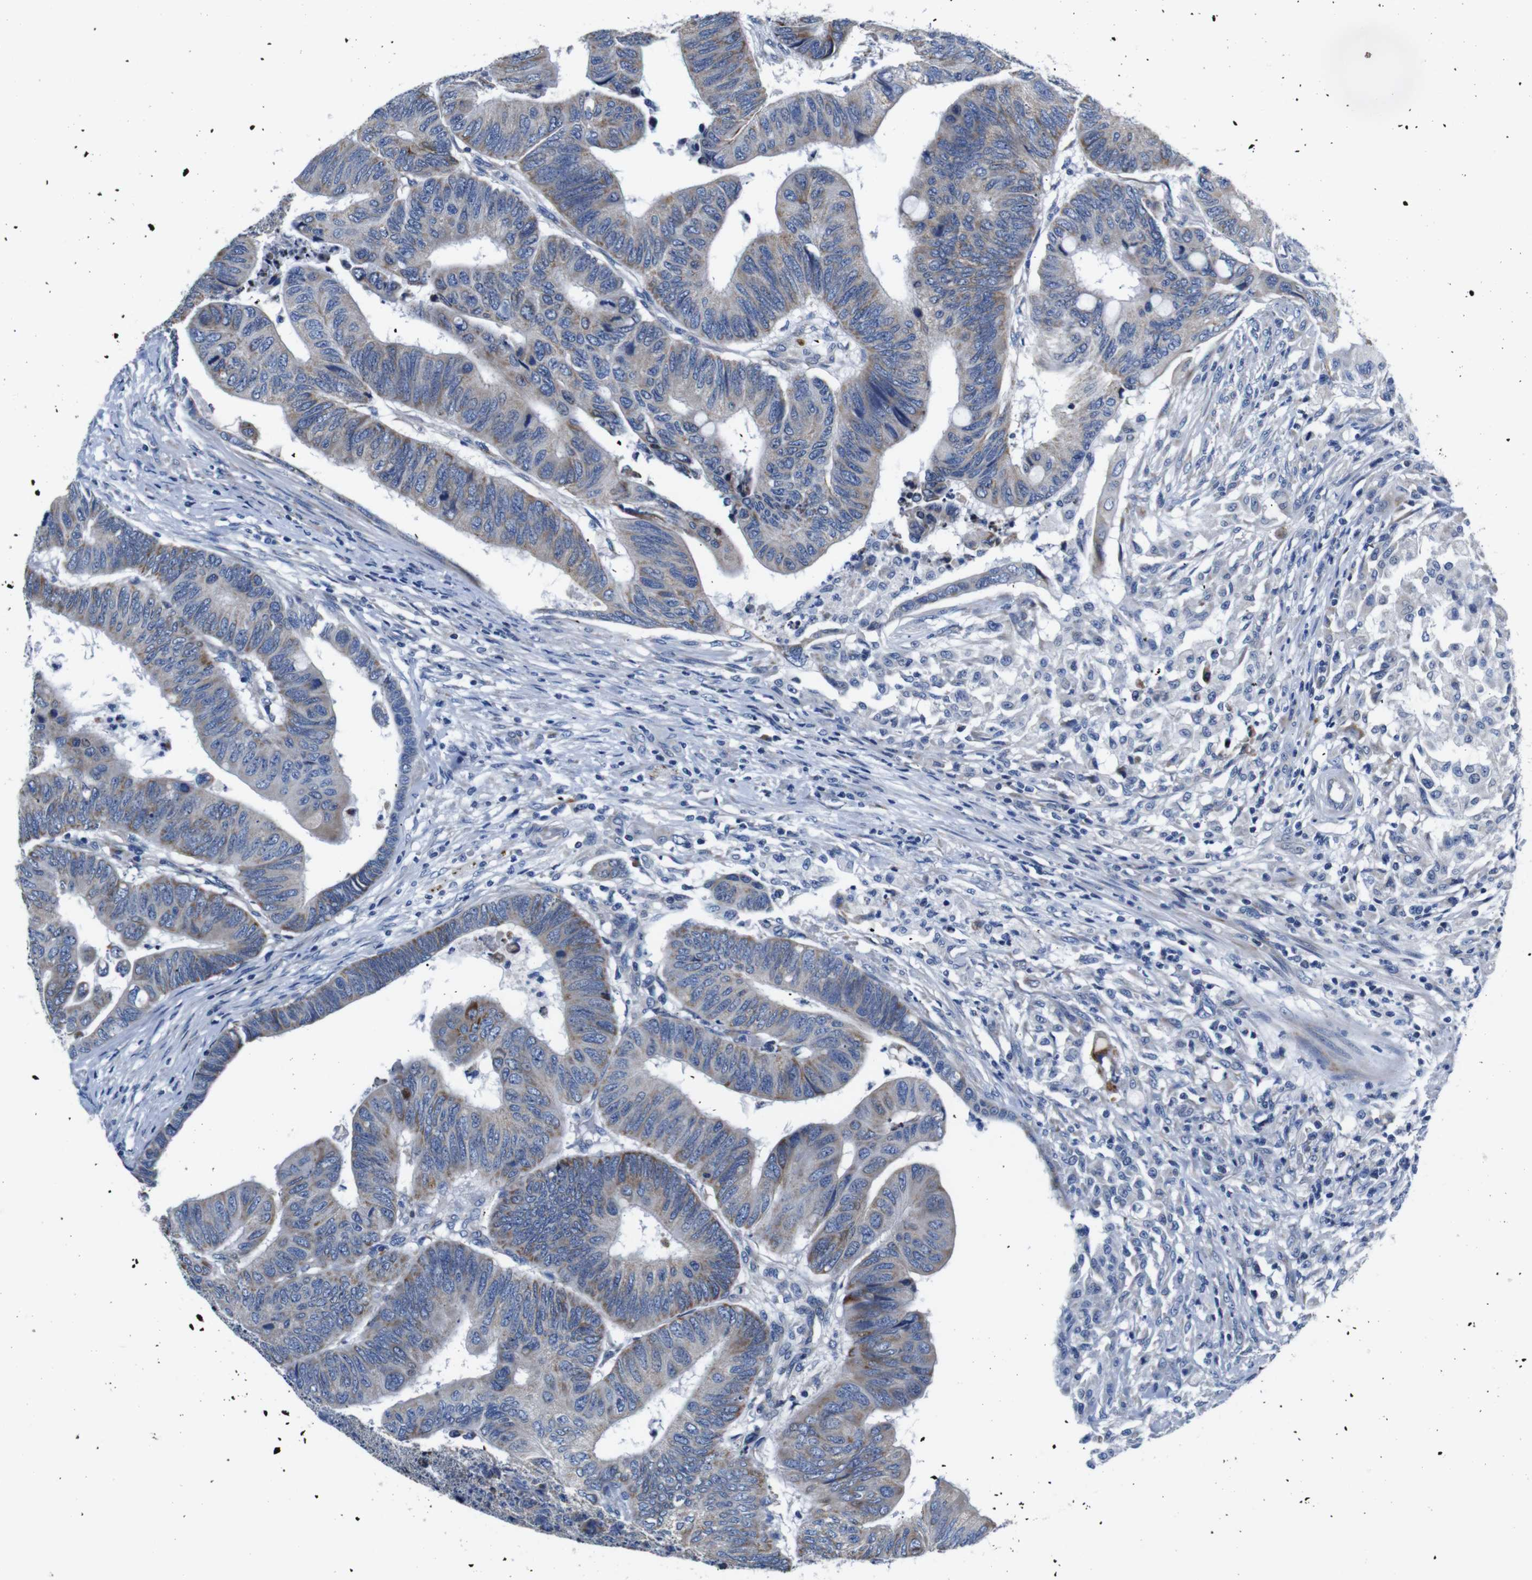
{"staining": {"intensity": "moderate", "quantity": "25%-75%", "location": "cytoplasmic/membranous"}, "tissue": "colorectal cancer", "cell_type": "Tumor cells", "image_type": "cancer", "snomed": [{"axis": "morphology", "description": "Normal tissue, NOS"}, {"axis": "morphology", "description": "Adenocarcinoma, NOS"}, {"axis": "topography", "description": "Rectum"}, {"axis": "topography", "description": "Peripheral nerve tissue"}], "caption": "Protein expression analysis of colorectal cancer displays moderate cytoplasmic/membranous expression in about 25%-75% of tumor cells. The protein is stained brown, and the nuclei are stained in blue (DAB (3,3'-diaminobenzidine) IHC with brightfield microscopy, high magnification).", "gene": "SNX19", "patient": {"sex": "male", "age": 92}}